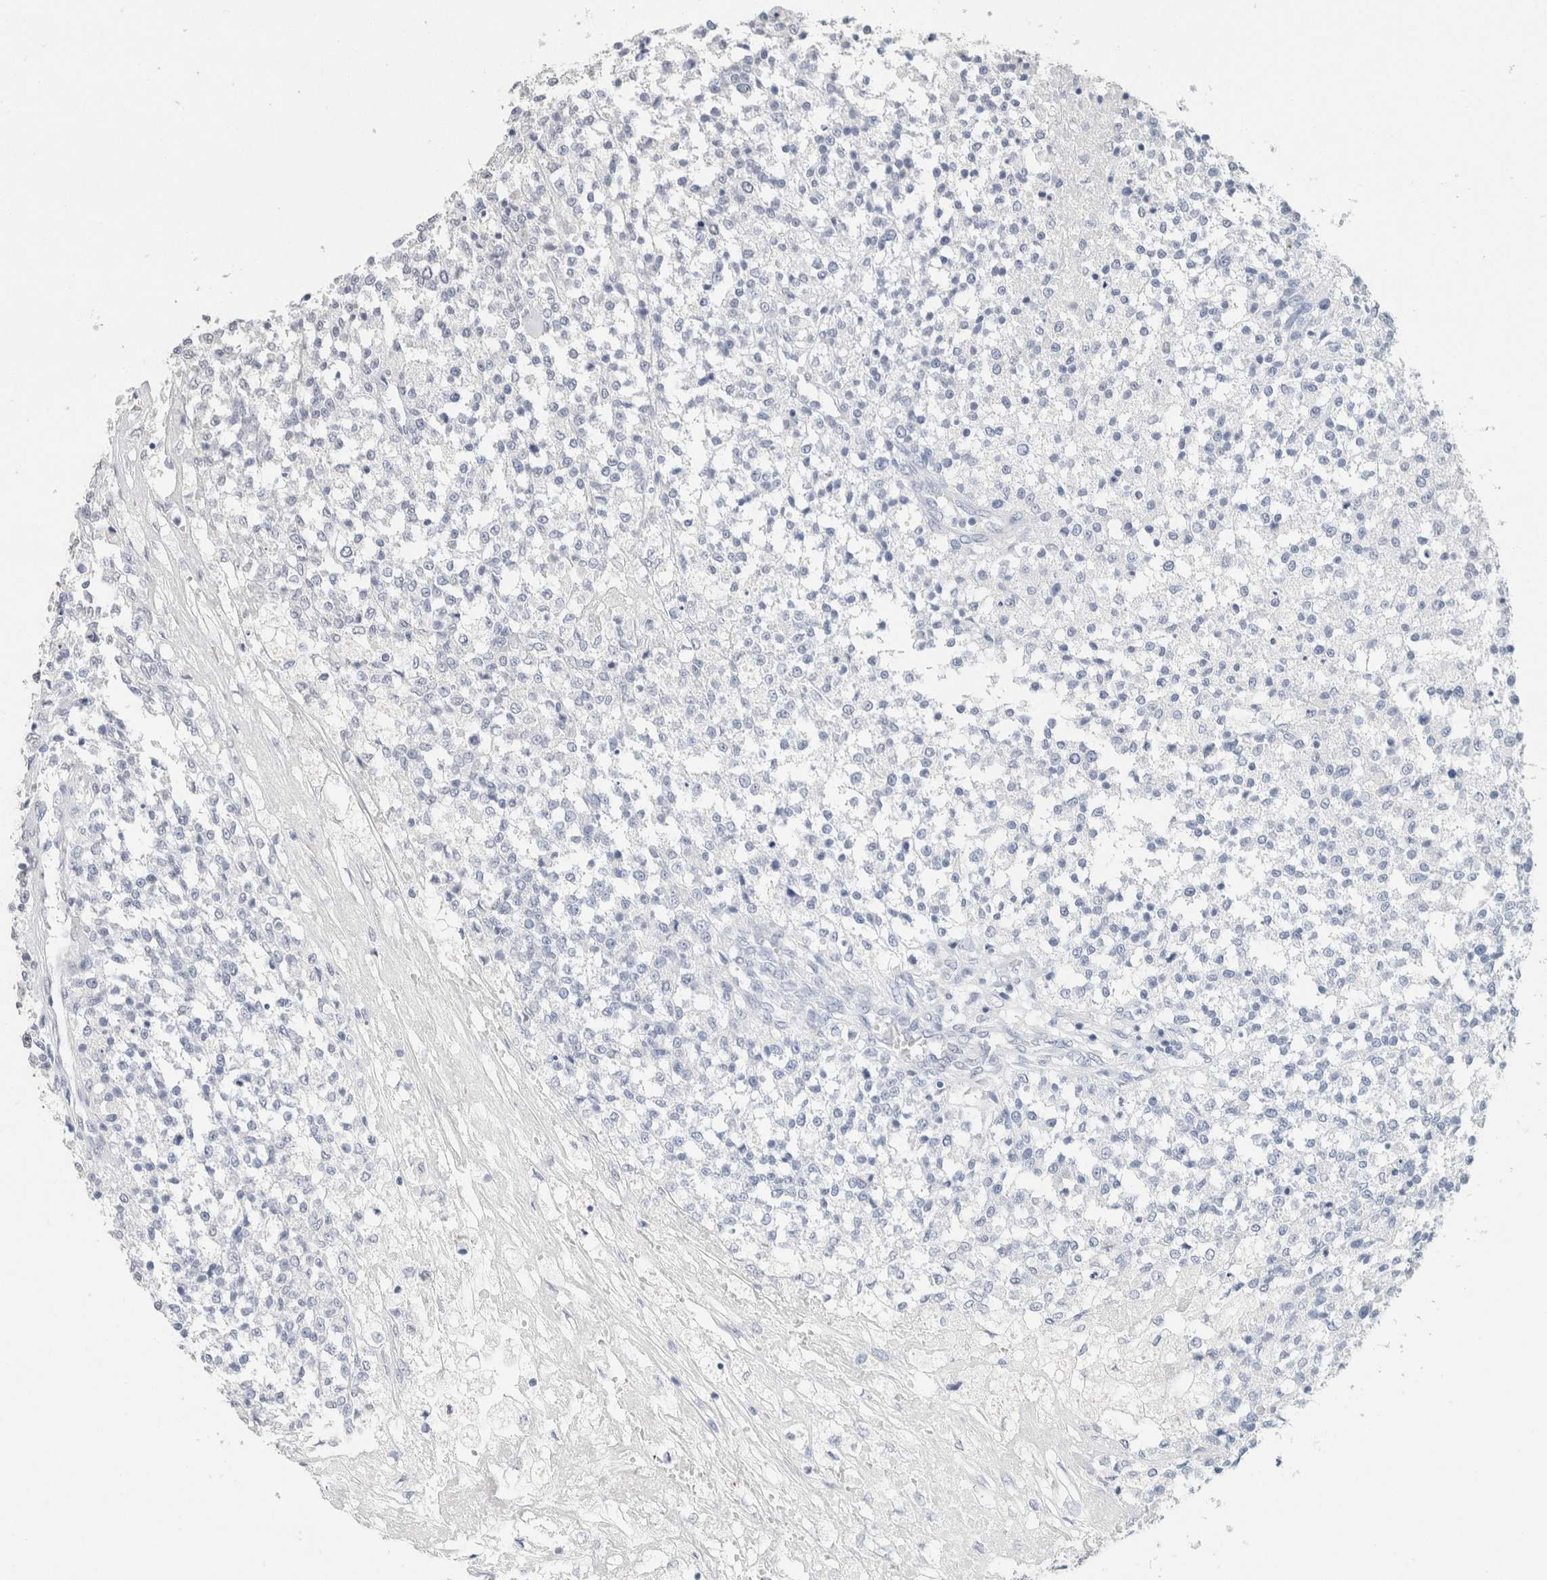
{"staining": {"intensity": "negative", "quantity": "none", "location": "none"}, "tissue": "testis cancer", "cell_type": "Tumor cells", "image_type": "cancer", "snomed": [{"axis": "morphology", "description": "Seminoma, NOS"}, {"axis": "topography", "description": "Testis"}], "caption": "Seminoma (testis) stained for a protein using IHC reveals no staining tumor cells.", "gene": "CD80", "patient": {"sex": "male", "age": 59}}